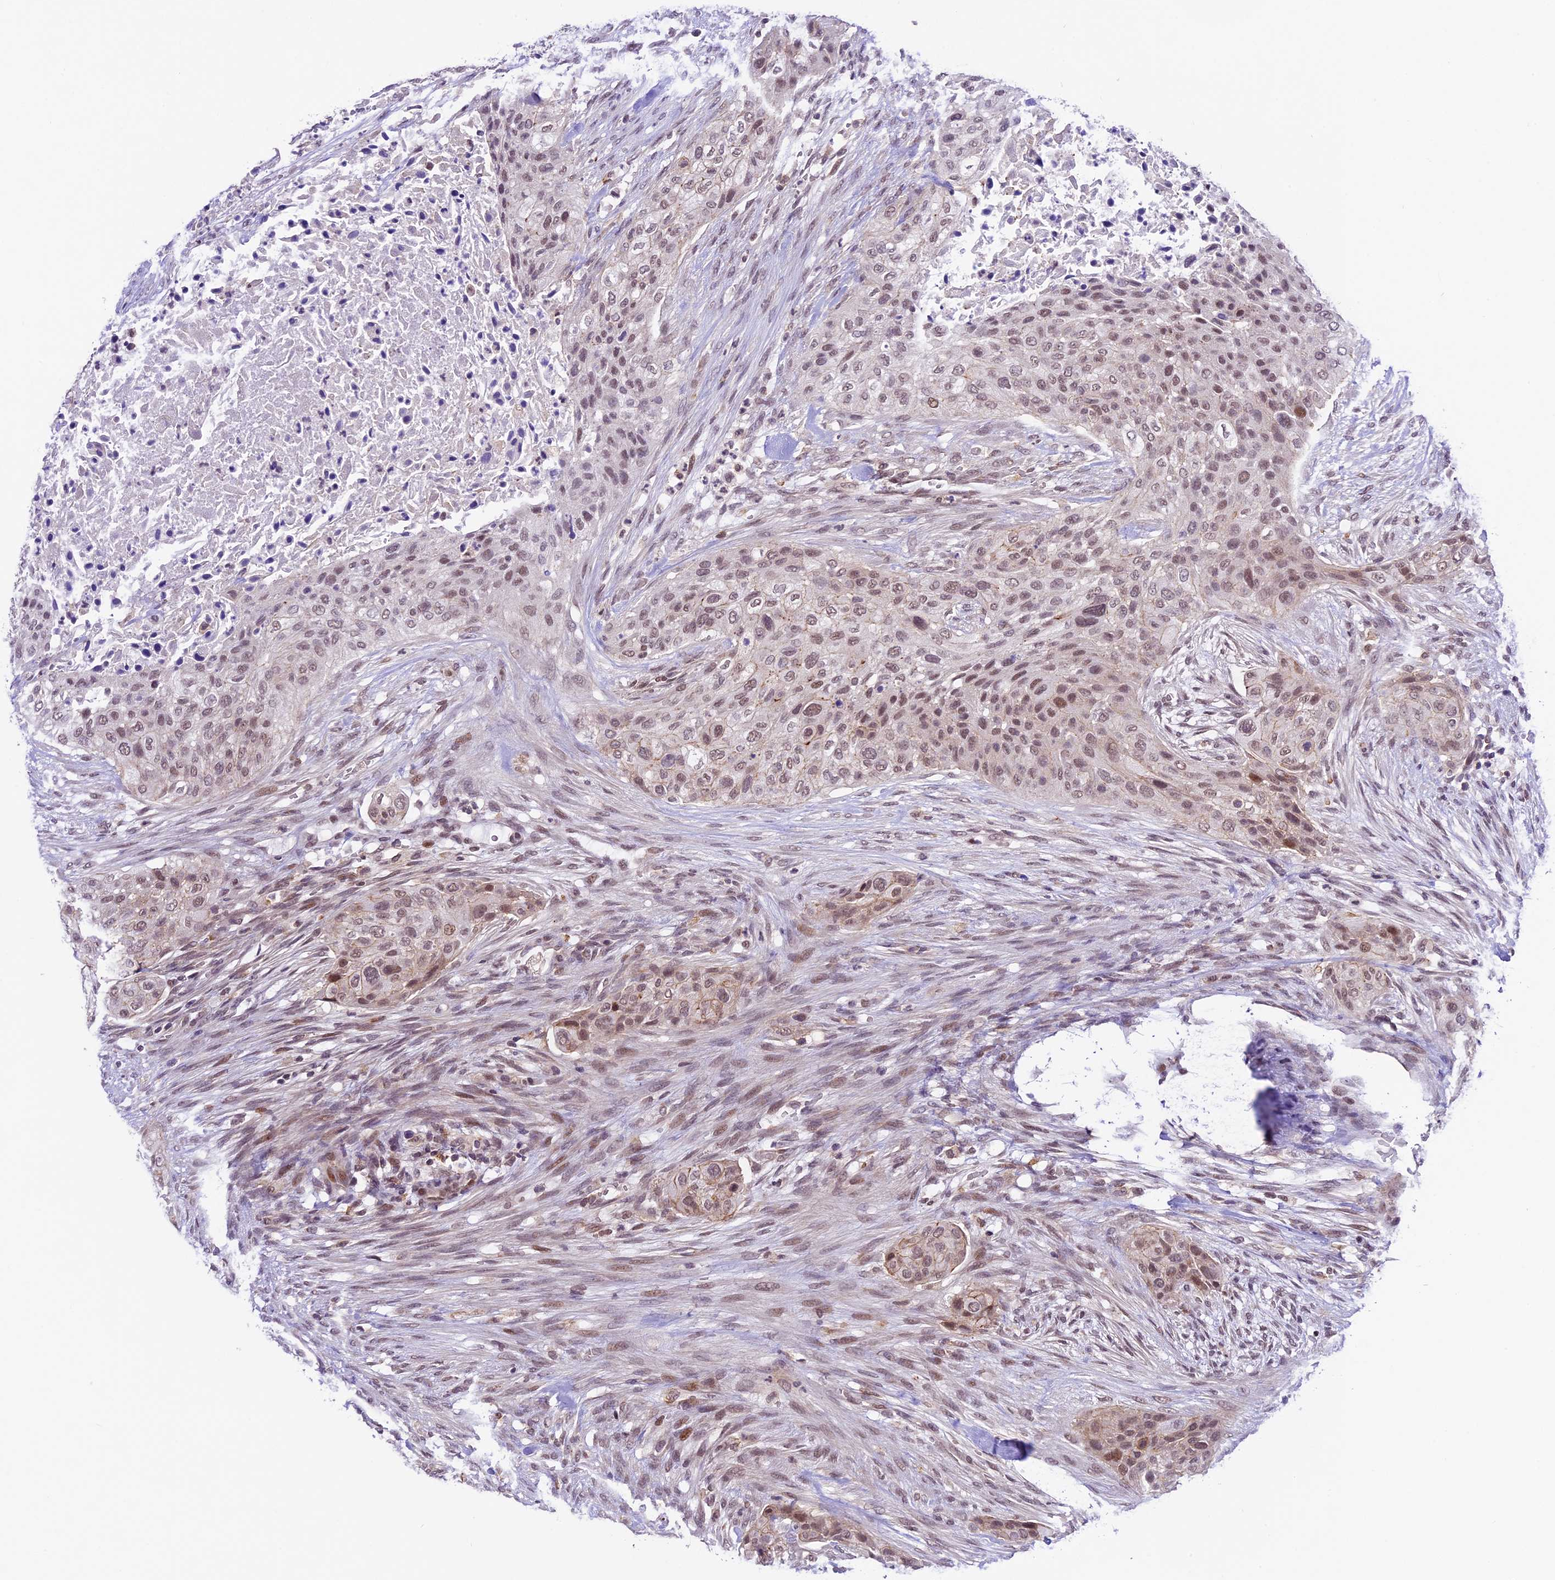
{"staining": {"intensity": "moderate", "quantity": "25%-75%", "location": "nuclear"}, "tissue": "urothelial cancer", "cell_type": "Tumor cells", "image_type": "cancer", "snomed": [{"axis": "morphology", "description": "Urothelial carcinoma, High grade"}, {"axis": "topography", "description": "Urinary bladder"}], "caption": "High-magnification brightfield microscopy of urothelial cancer stained with DAB (3,3'-diaminobenzidine) (brown) and counterstained with hematoxylin (blue). tumor cells exhibit moderate nuclear staining is identified in approximately25%-75% of cells. The protein of interest is shown in brown color, while the nuclei are stained blue.", "gene": "SHKBP1", "patient": {"sex": "male", "age": 35}}